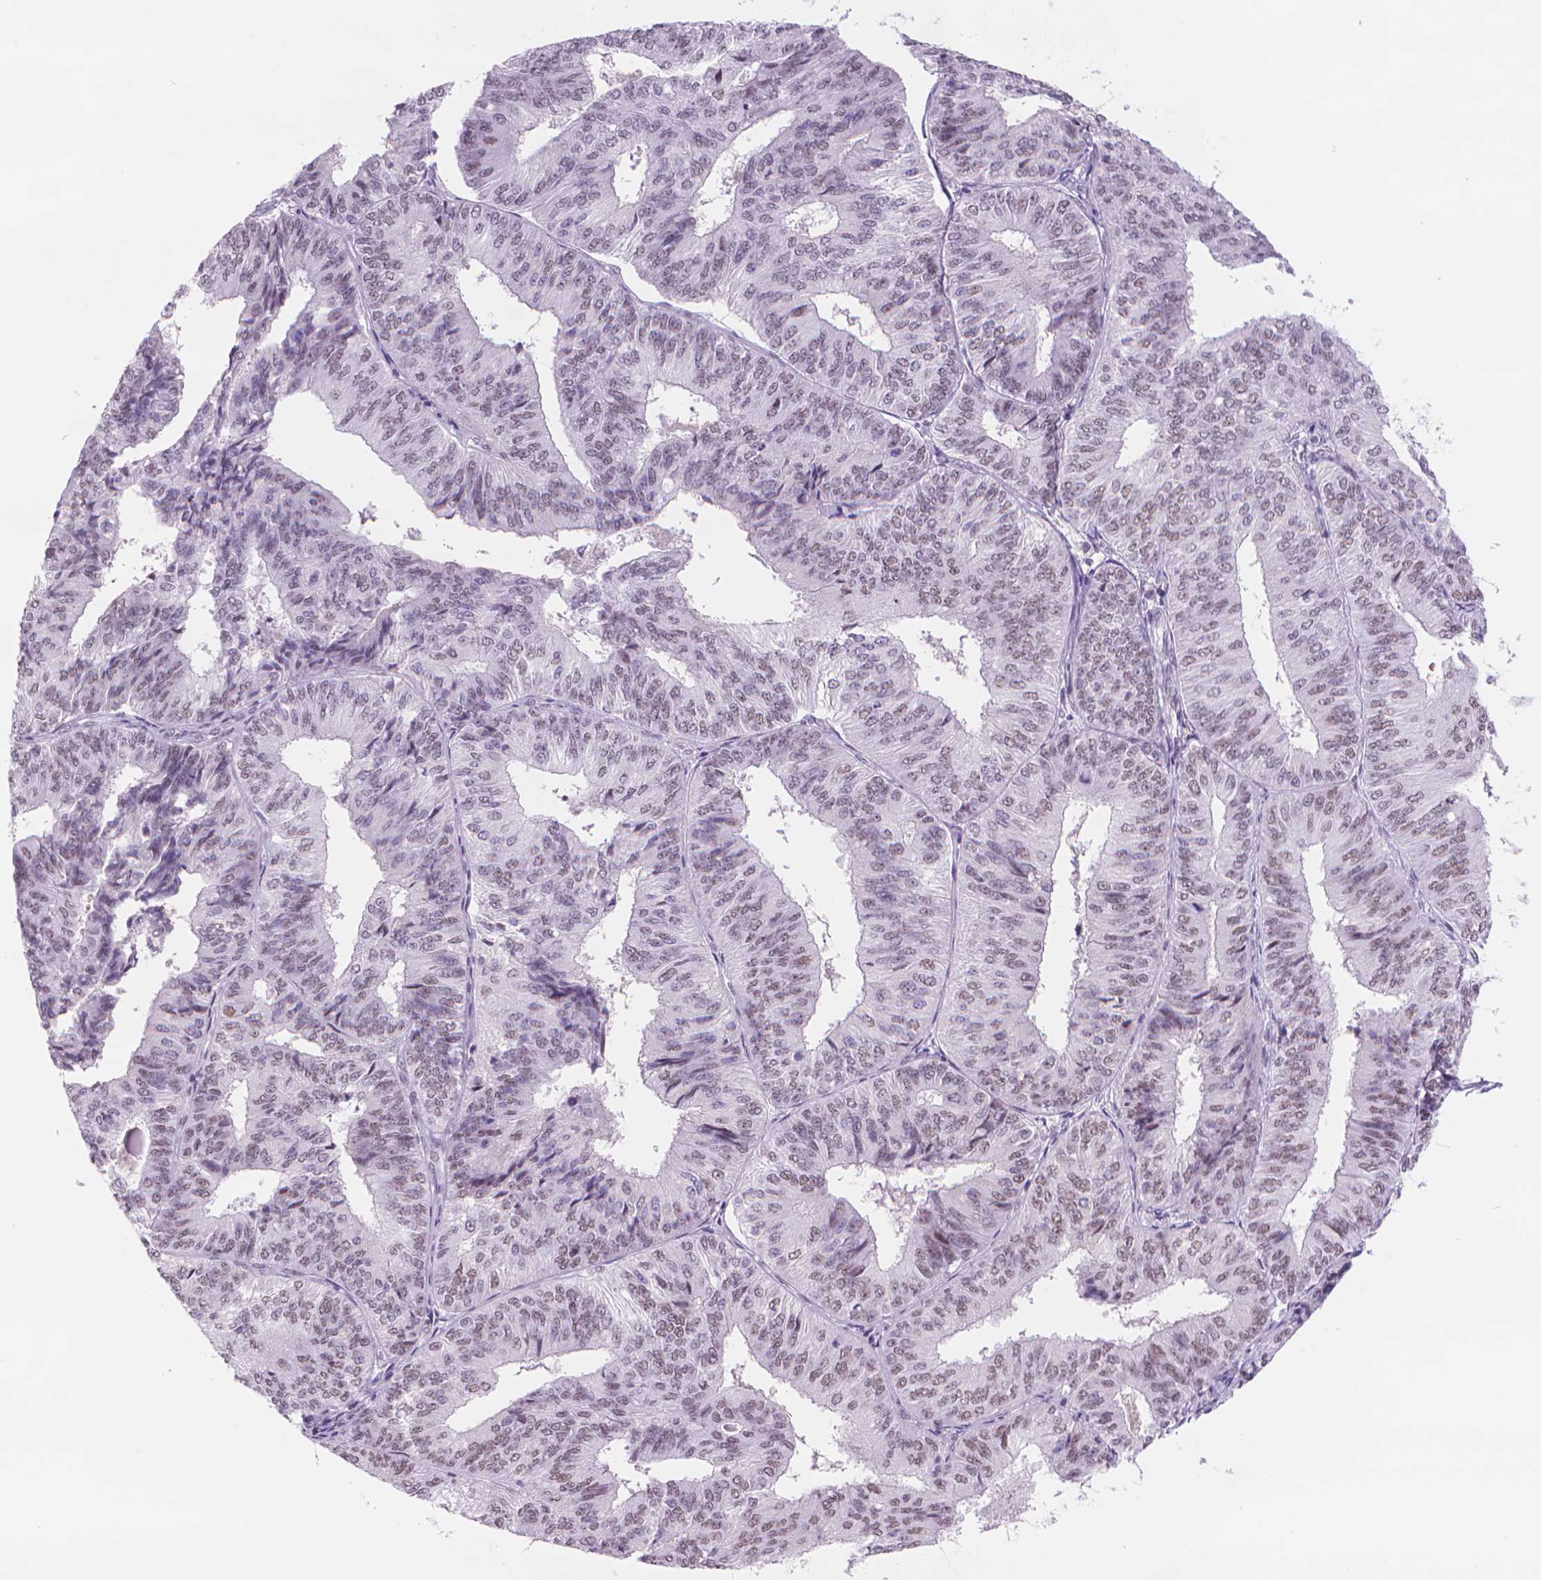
{"staining": {"intensity": "moderate", "quantity": "25%-75%", "location": "nuclear"}, "tissue": "endometrial cancer", "cell_type": "Tumor cells", "image_type": "cancer", "snomed": [{"axis": "morphology", "description": "Adenocarcinoma, NOS"}, {"axis": "topography", "description": "Endometrium"}], "caption": "Immunohistochemistry (DAB) staining of endometrial cancer (adenocarcinoma) displays moderate nuclear protein positivity in approximately 25%-75% of tumor cells.", "gene": "POLR3D", "patient": {"sex": "female", "age": 58}}